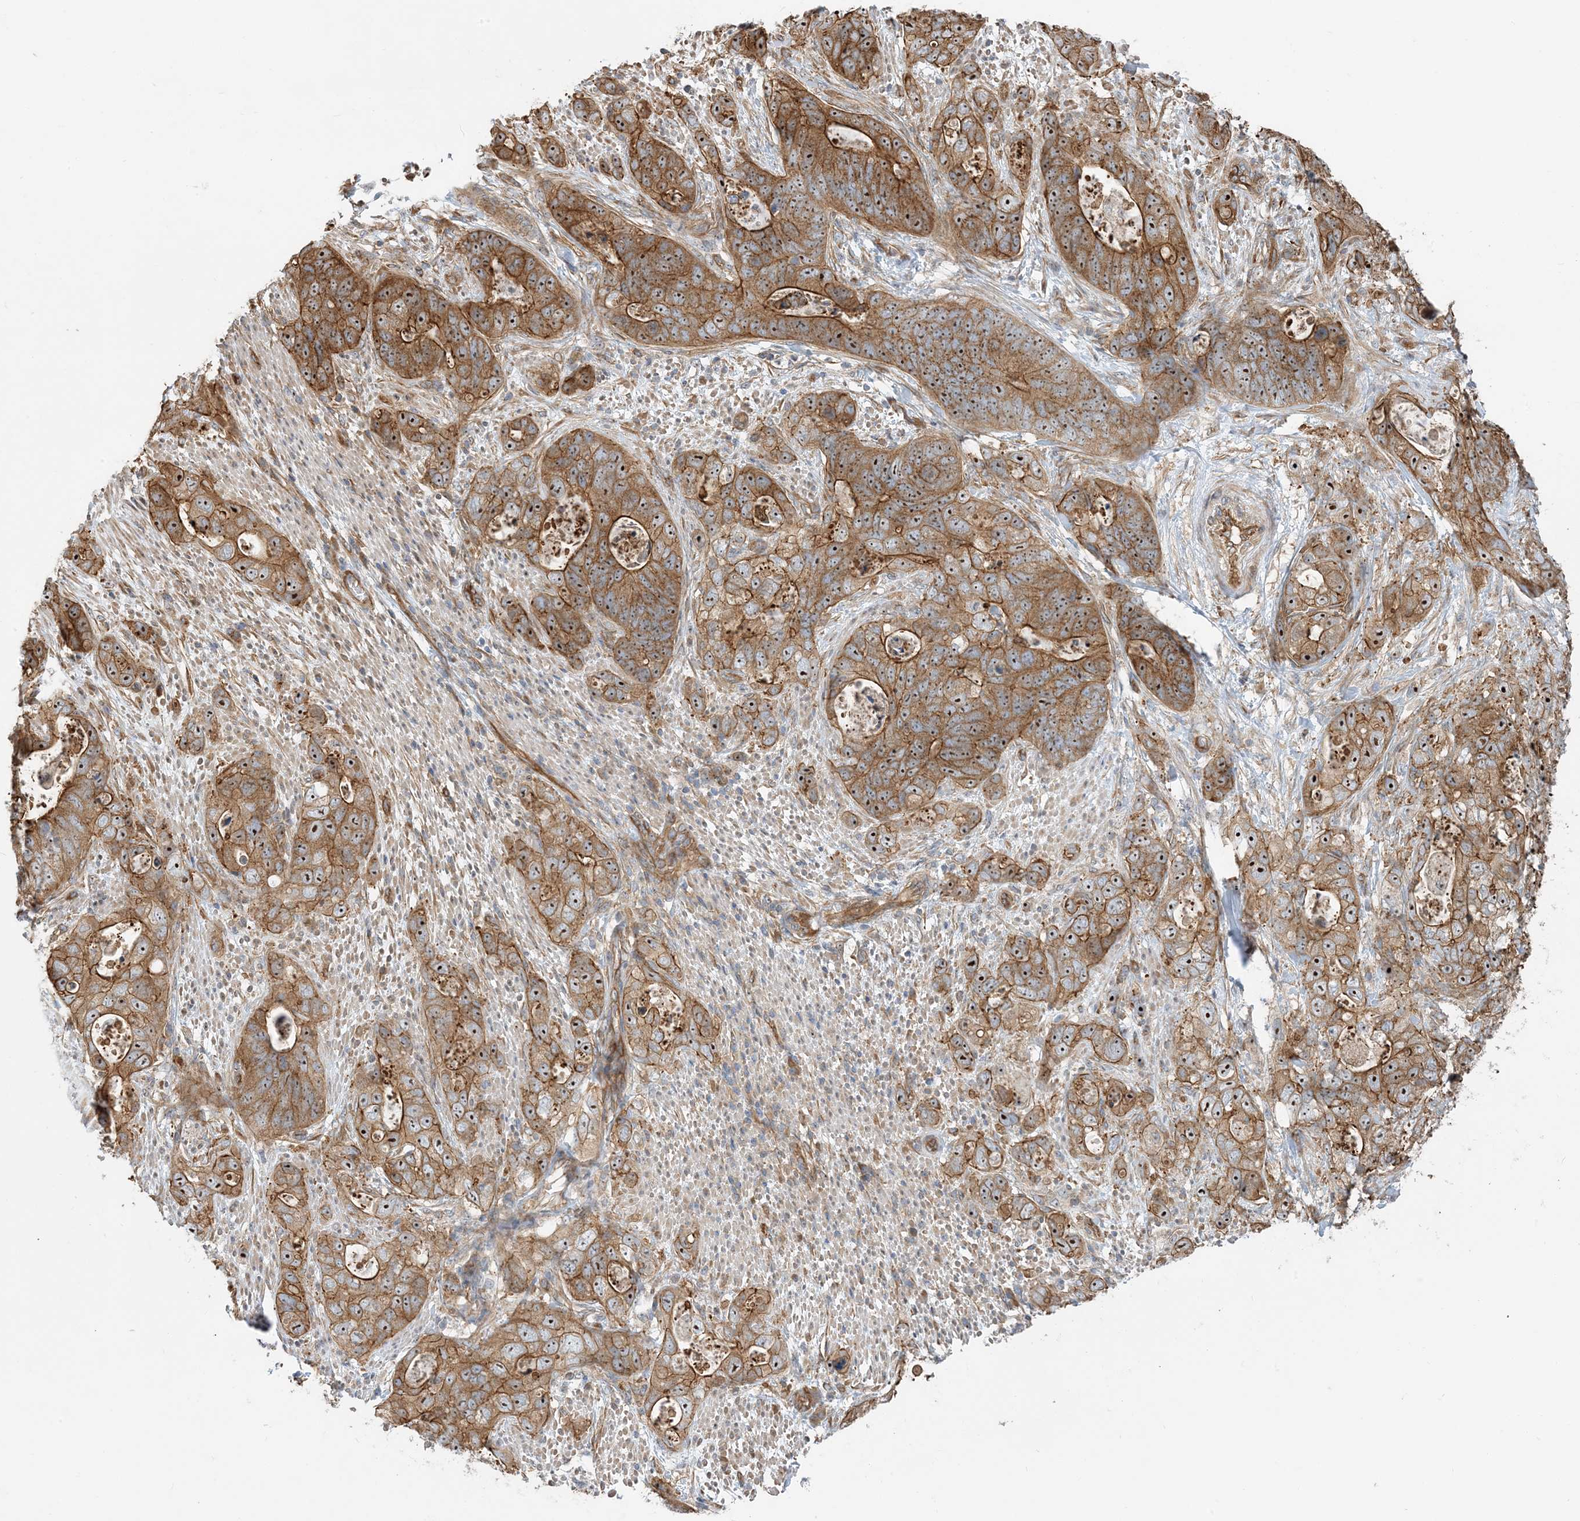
{"staining": {"intensity": "moderate", "quantity": ">75%", "location": "cytoplasmic/membranous,nuclear"}, "tissue": "stomach cancer", "cell_type": "Tumor cells", "image_type": "cancer", "snomed": [{"axis": "morphology", "description": "Adenocarcinoma, NOS"}, {"axis": "topography", "description": "Stomach"}], "caption": "Tumor cells show moderate cytoplasmic/membranous and nuclear positivity in about >75% of cells in stomach cancer (adenocarcinoma). The staining was performed using DAB, with brown indicating positive protein expression. Nuclei are stained blue with hematoxylin.", "gene": "MYL5", "patient": {"sex": "female", "age": 89}}